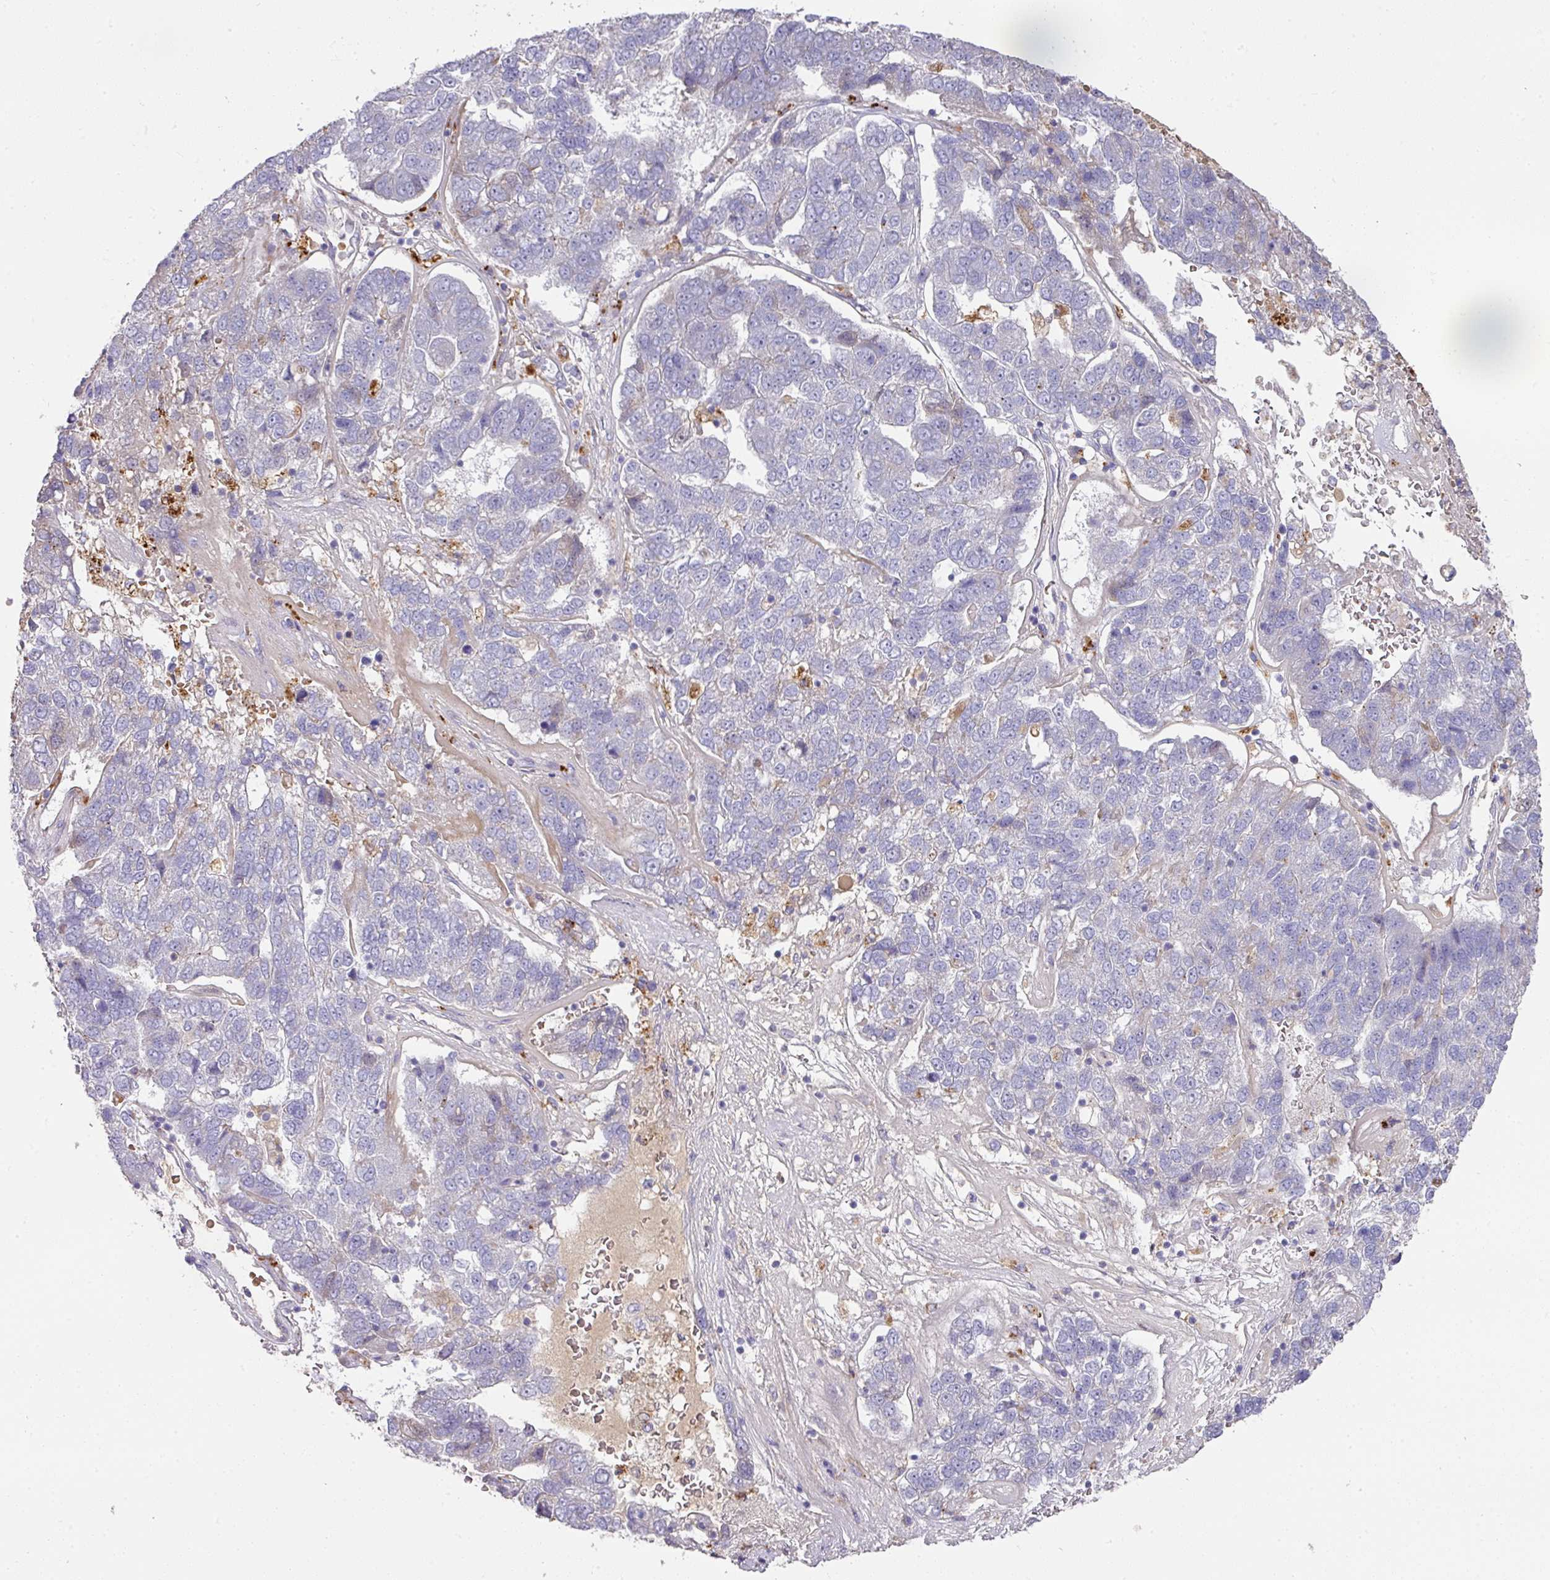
{"staining": {"intensity": "negative", "quantity": "none", "location": "none"}, "tissue": "pancreatic cancer", "cell_type": "Tumor cells", "image_type": "cancer", "snomed": [{"axis": "morphology", "description": "Adenocarcinoma, NOS"}, {"axis": "topography", "description": "Pancreas"}], "caption": "Image shows no protein expression in tumor cells of pancreatic adenocarcinoma tissue.", "gene": "TARM1", "patient": {"sex": "female", "age": 61}}